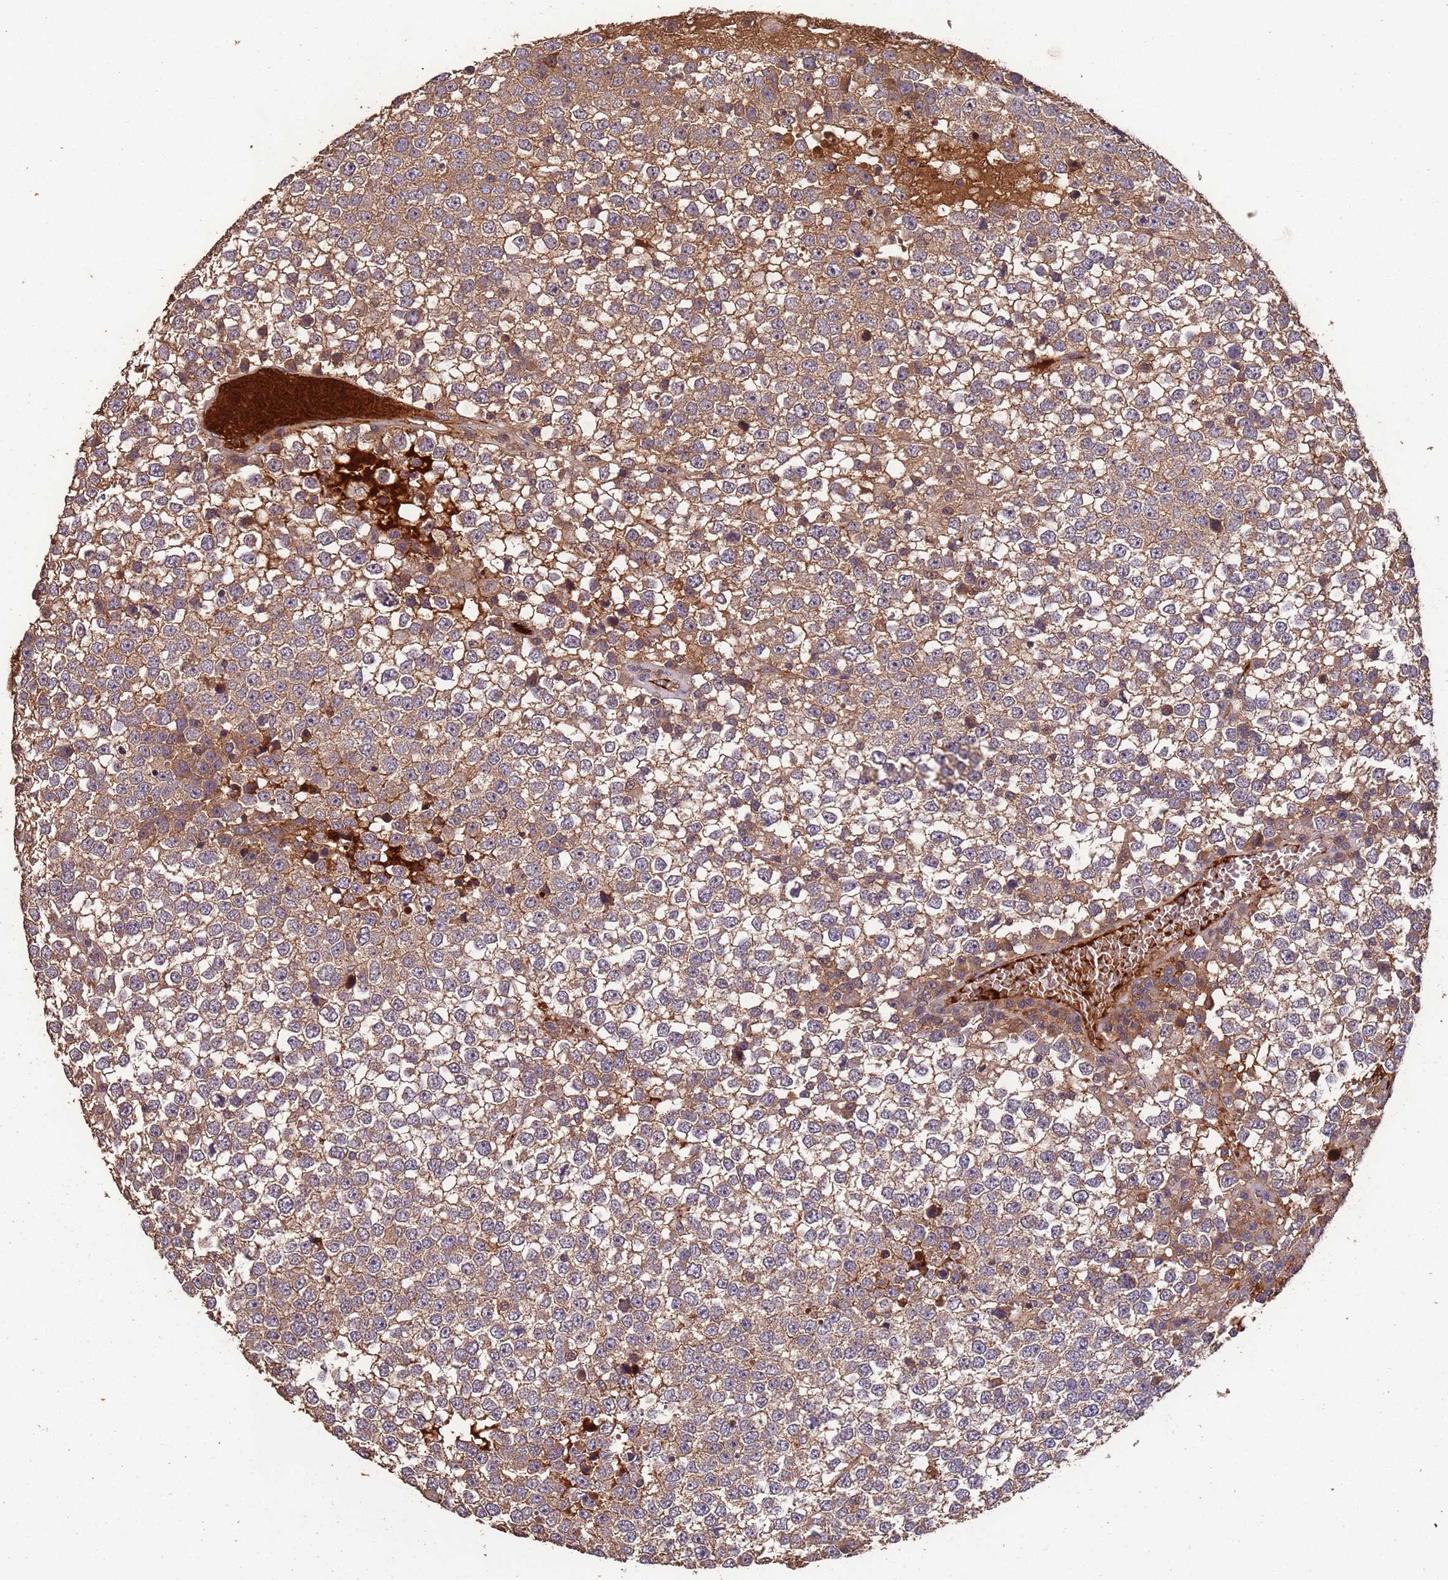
{"staining": {"intensity": "moderate", "quantity": ">75%", "location": "cytoplasmic/membranous"}, "tissue": "testis cancer", "cell_type": "Tumor cells", "image_type": "cancer", "snomed": [{"axis": "morphology", "description": "Seminoma, NOS"}, {"axis": "topography", "description": "Testis"}], "caption": "Protein analysis of testis cancer (seminoma) tissue reveals moderate cytoplasmic/membranous staining in about >75% of tumor cells.", "gene": "CCDC184", "patient": {"sex": "male", "age": 65}}